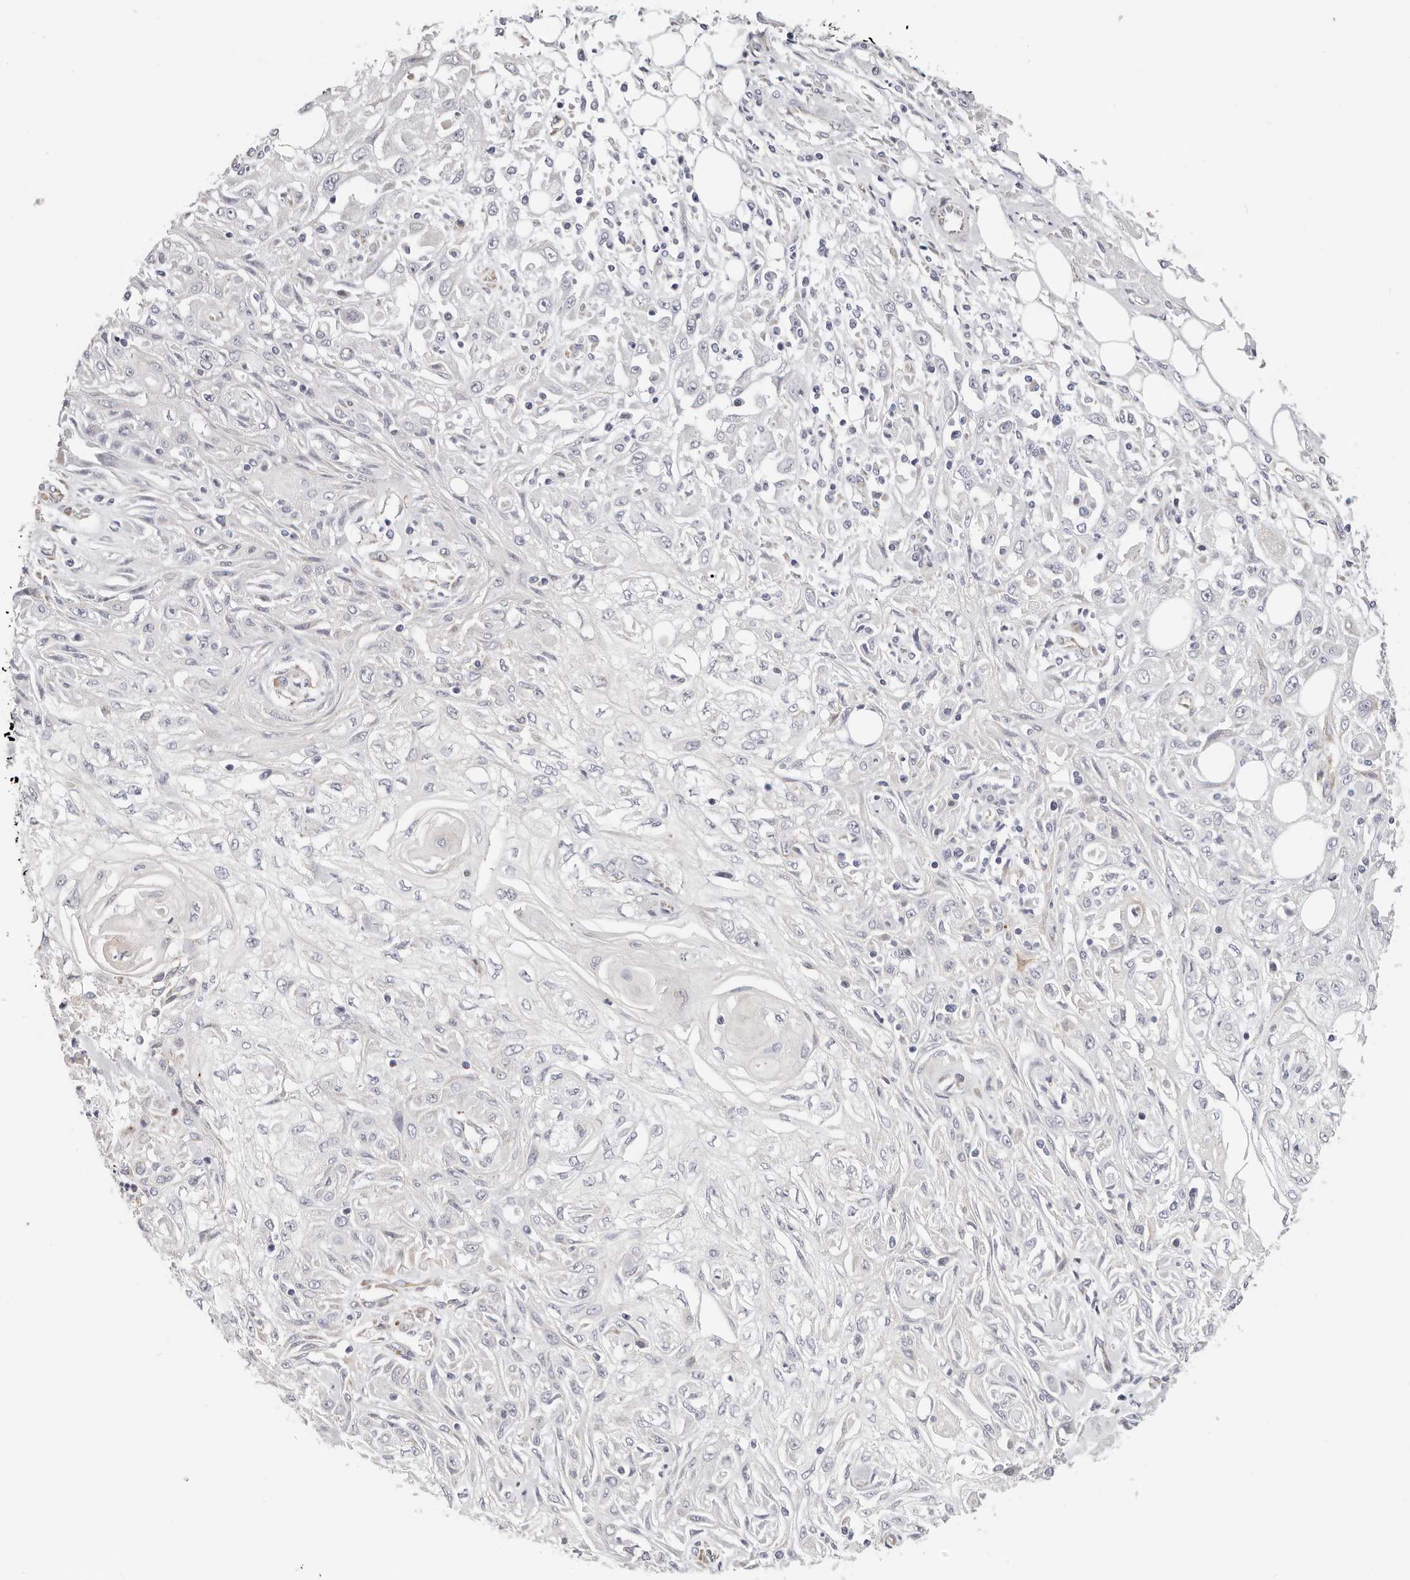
{"staining": {"intensity": "negative", "quantity": "none", "location": "none"}, "tissue": "skin cancer", "cell_type": "Tumor cells", "image_type": "cancer", "snomed": [{"axis": "morphology", "description": "Squamous cell carcinoma, NOS"}, {"axis": "morphology", "description": "Squamous cell carcinoma, metastatic, NOS"}, {"axis": "topography", "description": "Skin"}, {"axis": "topography", "description": "Lymph node"}], "caption": "Squamous cell carcinoma (skin) was stained to show a protein in brown. There is no significant positivity in tumor cells.", "gene": "AFDN", "patient": {"sex": "male", "age": 75}}